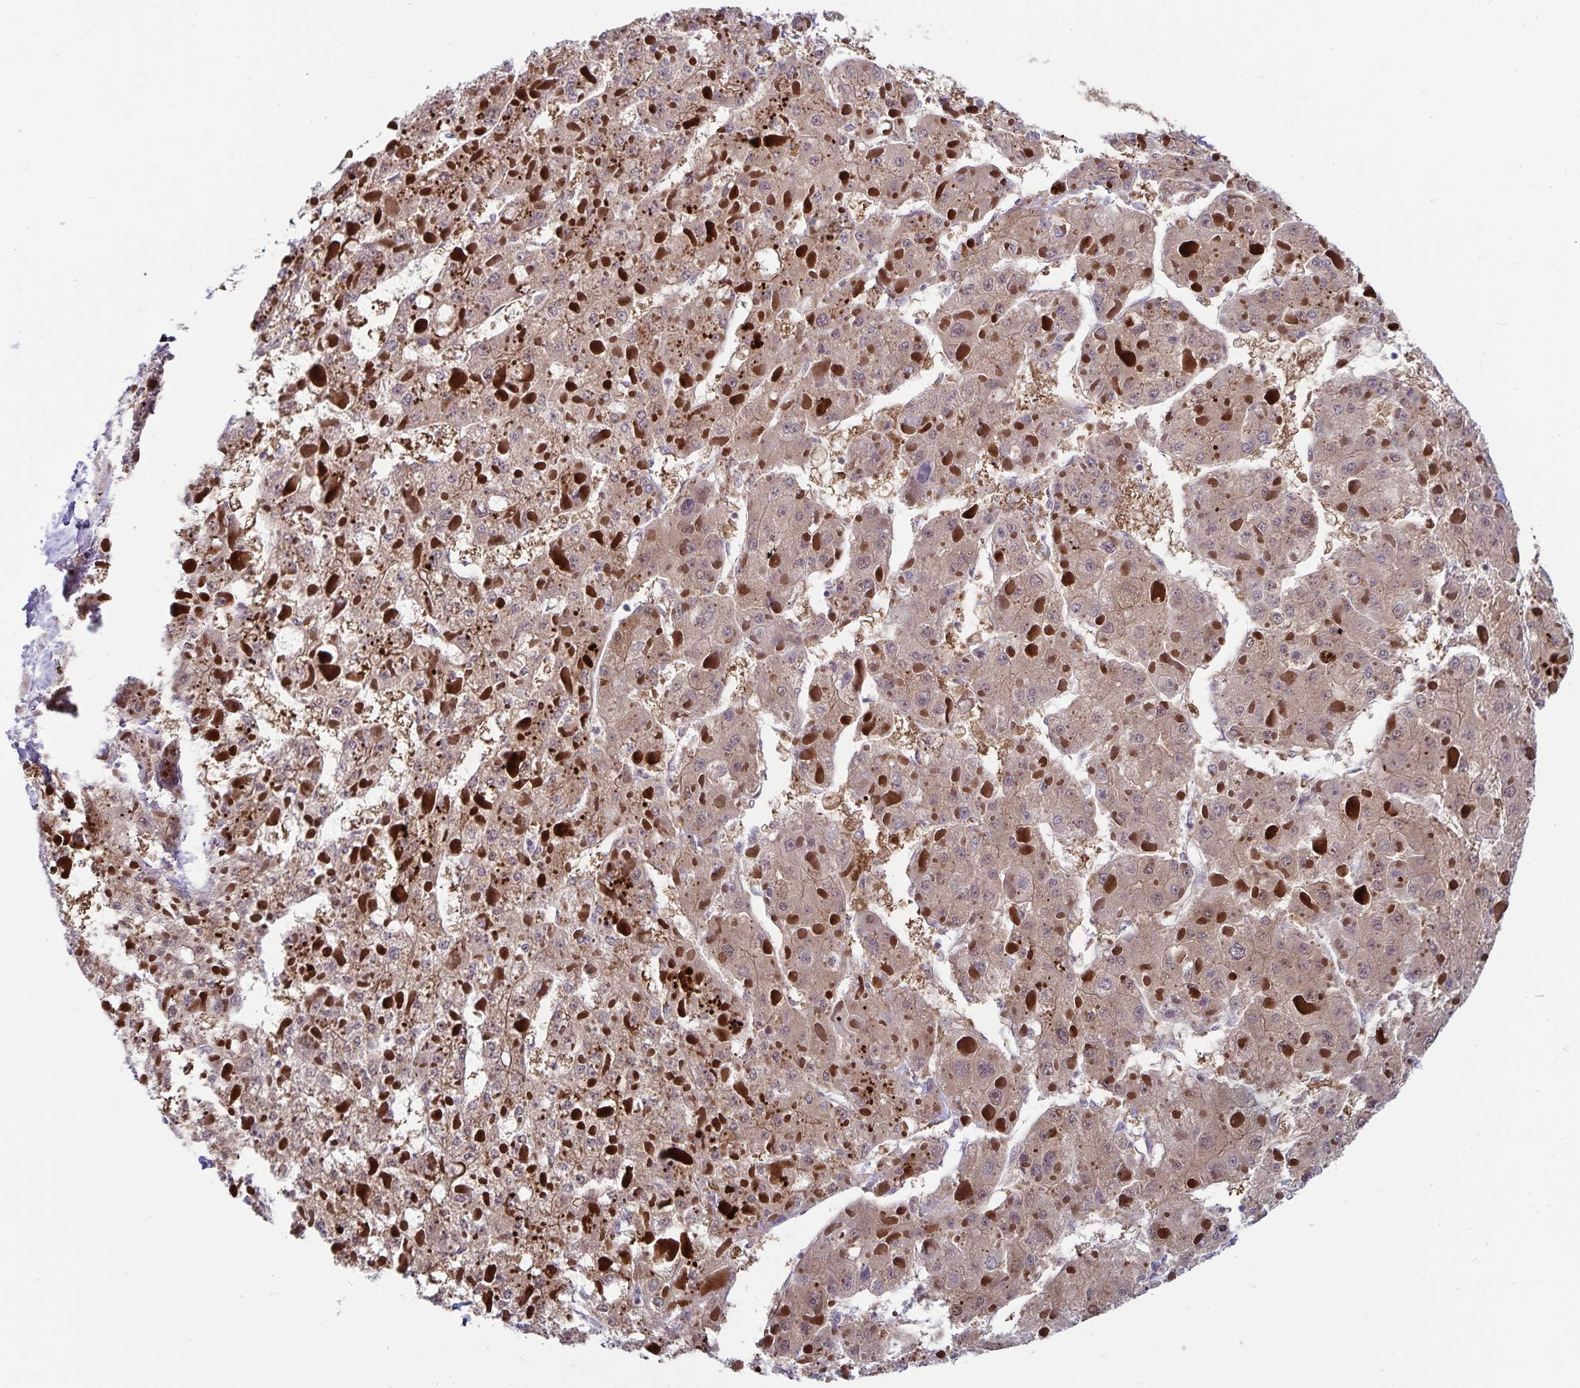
{"staining": {"intensity": "weak", "quantity": ">75%", "location": "cytoplasmic/membranous,nuclear"}, "tissue": "liver cancer", "cell_type": "Tumor cells", "image_type": "cancer", "snomed": [{"axis": "morphology", "description": "Carcinoma, Hepatocellular, NOS"}, {"axis": "topography", "description": "Liver"}], "caption": "There is low levels of weak cytoplasmic/membranous and nuclear positivity in tumor cells of liver cancer (hepatocellular carcinoma), as demonstrated by immunohistochemical staining (brown color).", "gene": "EXOC6B", "patient": {"sex": "female", "age": 73}}